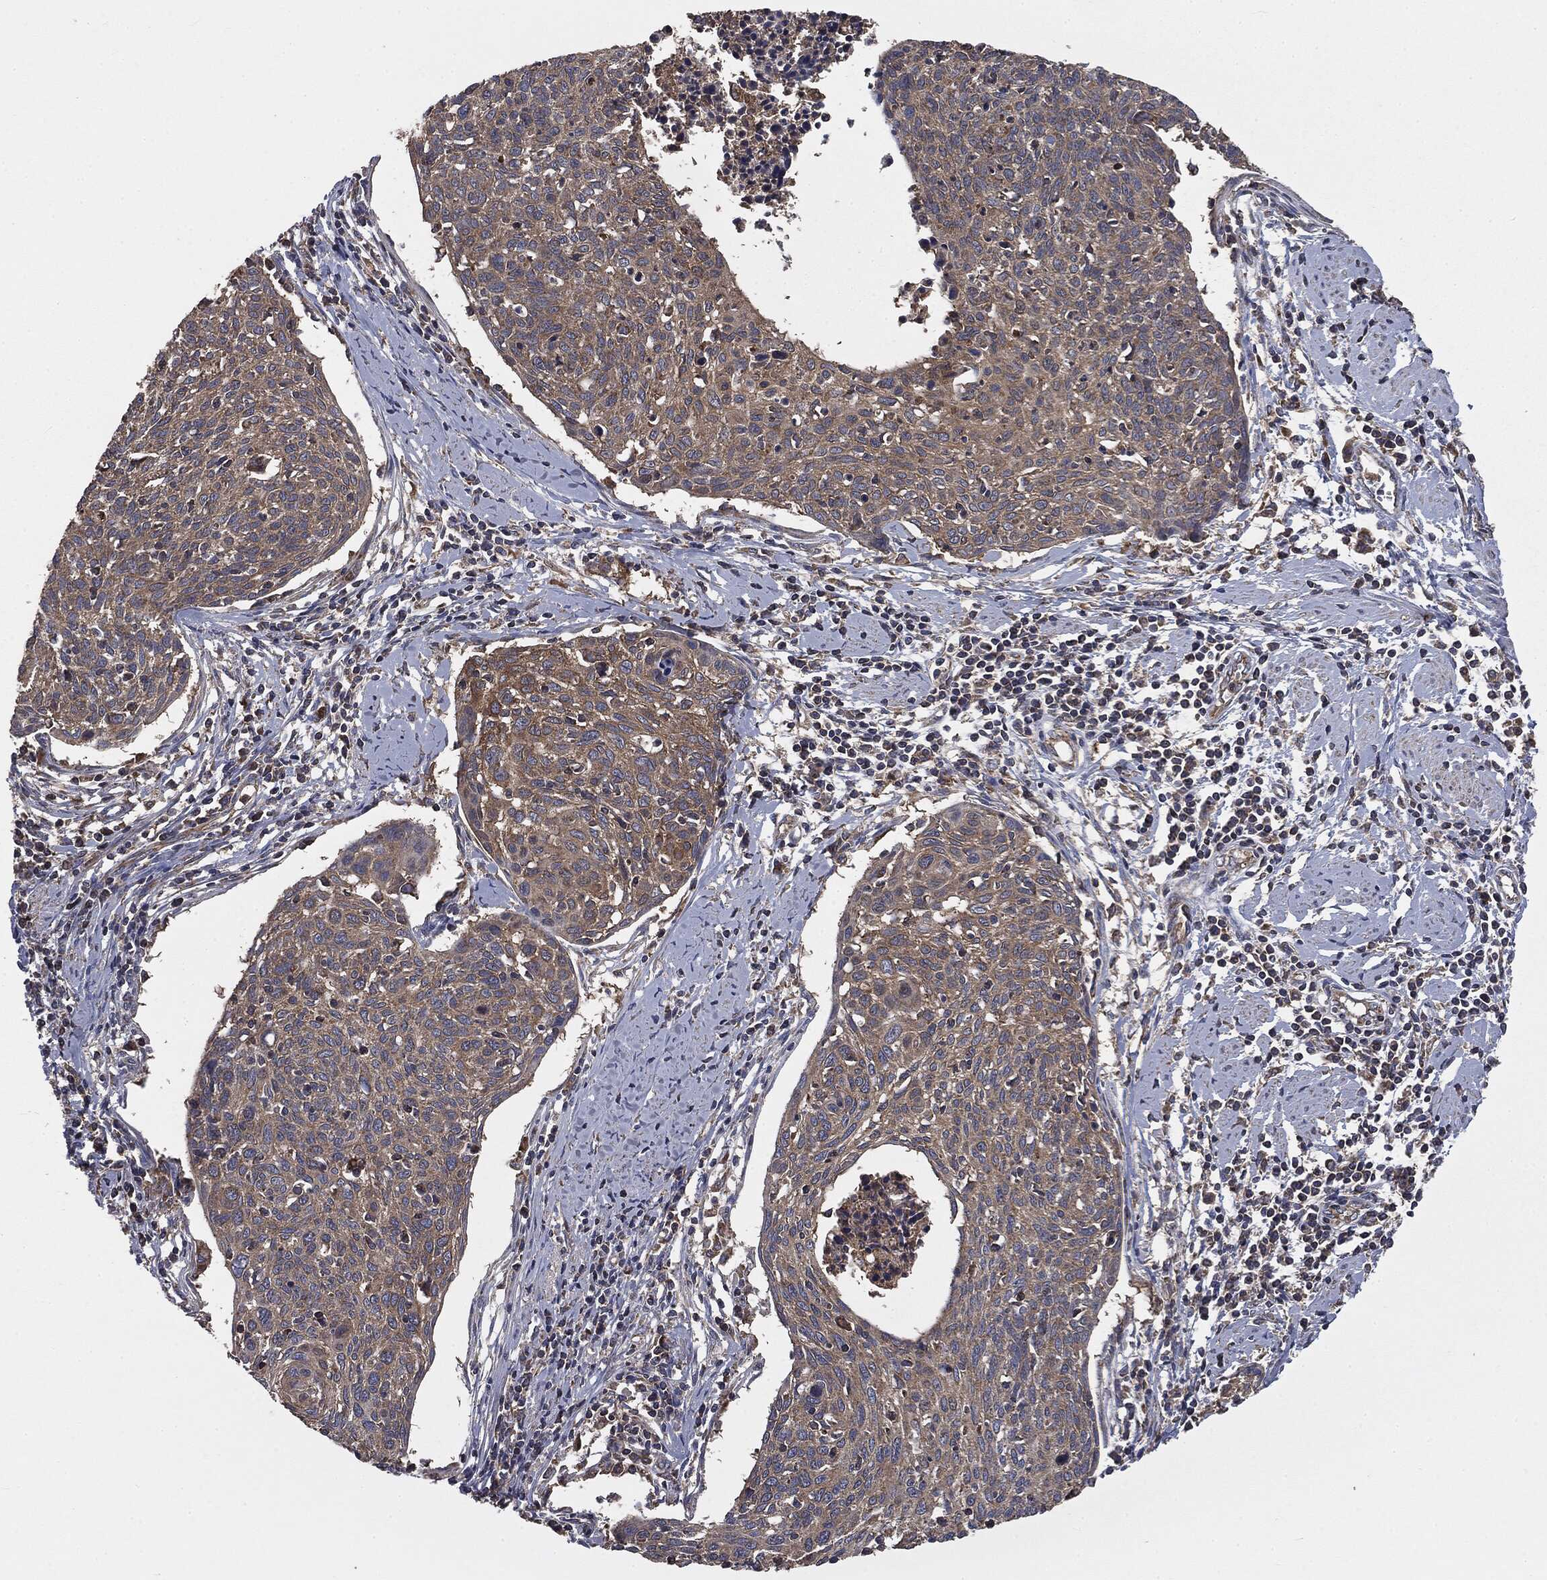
{"staining": {"intensity": "weak", "quantity": ">75%", "location": "cytoplasmic/membranous"}, "tissue": "cervical cancer", "cell_type": "Tumor cells", "image_type": "cancer", "snomed": [{"axis": "morphology", "description": "Squamous cell carcinoma, NOS"}, {"axis": "topography", "description": "Cervix"}], "caption": "A histopathology image showing weak cytoplasmic/membranous positivity in approximately >75% of tumor cells in cervical cancer, as visualized by brown immunohistochemical staining.", "gene": "MAPK6", "patient": {"sex": "female", "age": 49}}